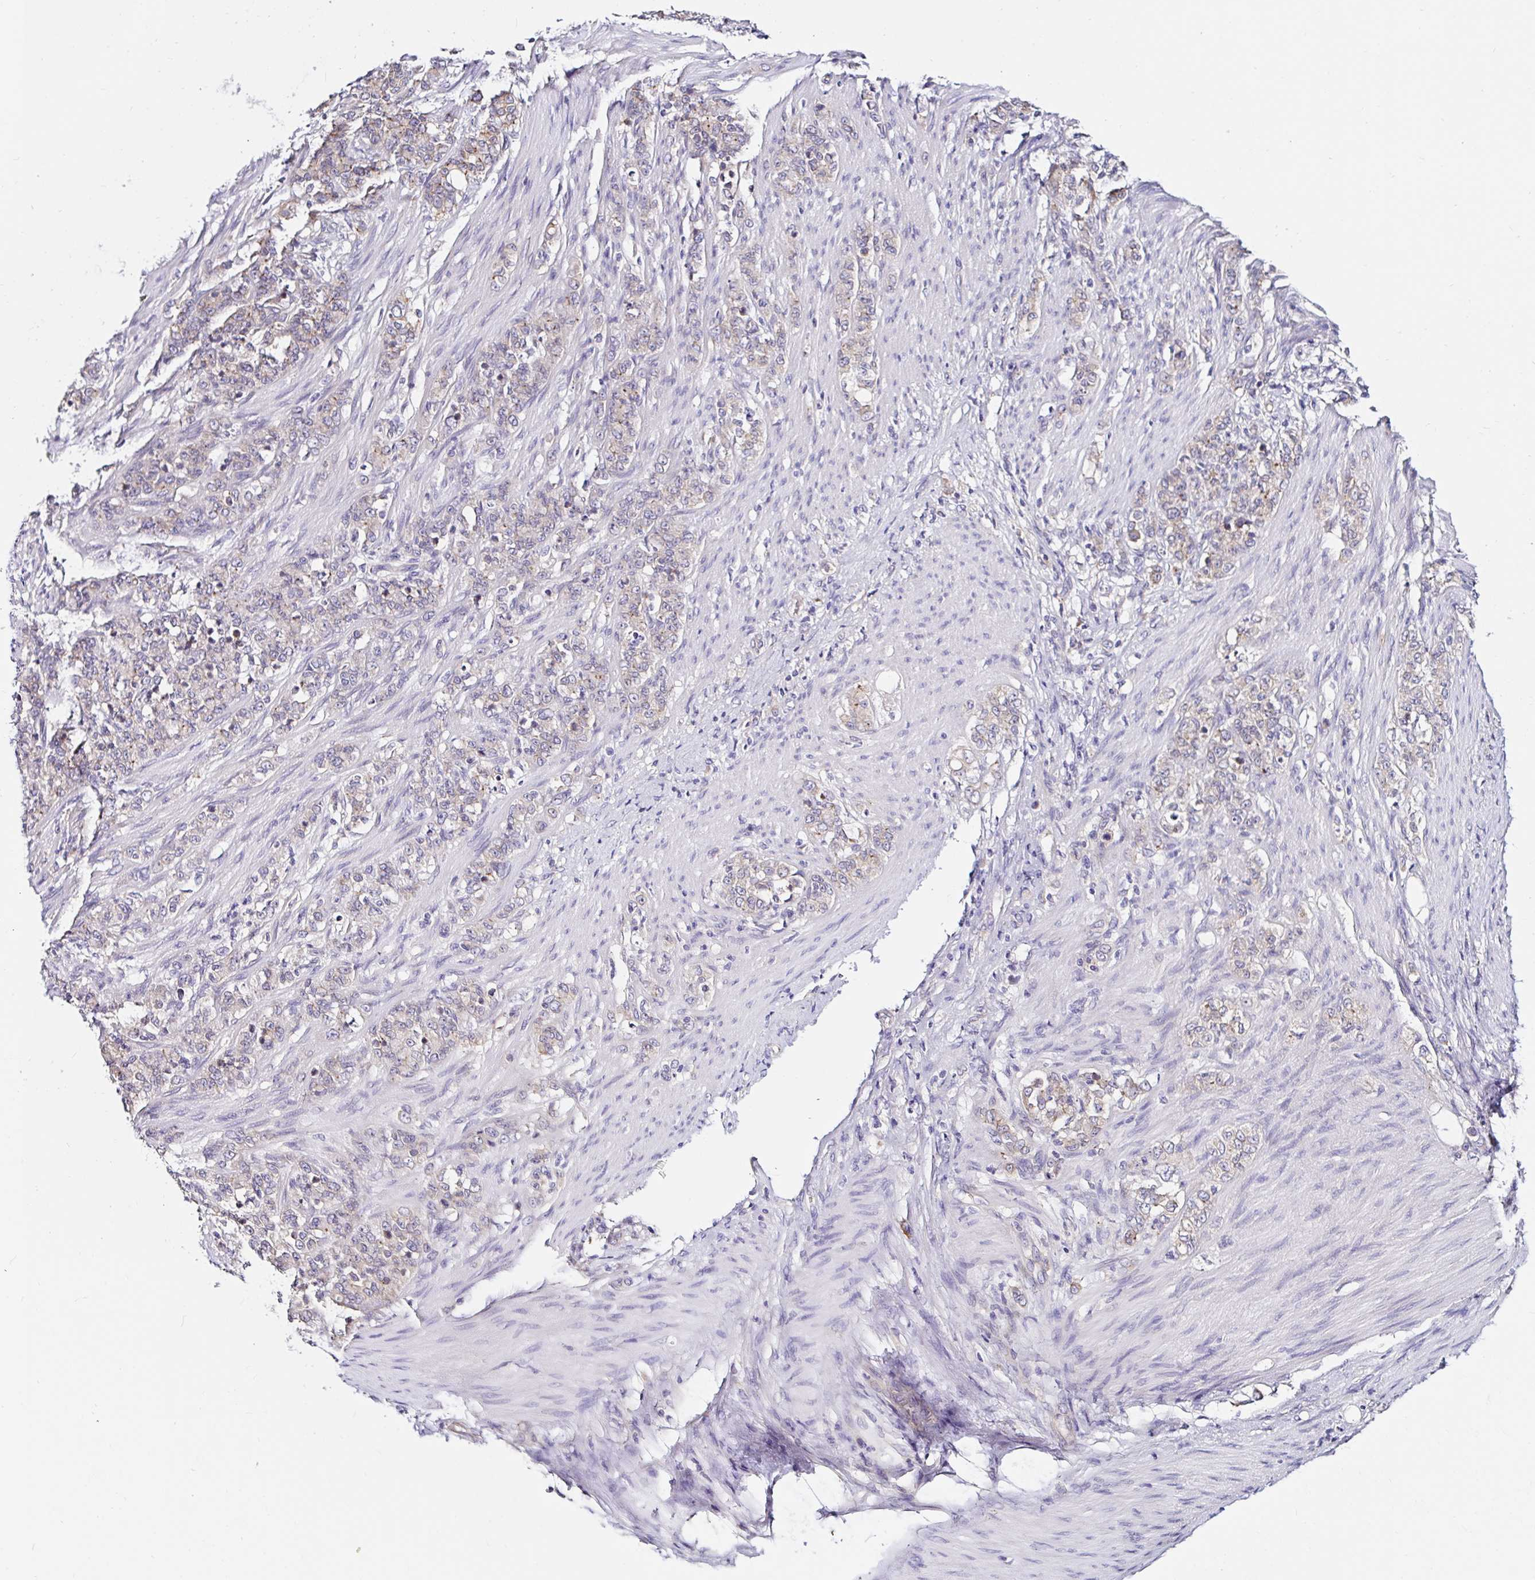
{"staining": {"intensity": "weak", "quantity": ">75%", "location": "cytoplasmic/membranous"}, "tissue": "stomach cancer", "cell_type": "Tumor cells", "image_type": "cancer", "snomed": [{"axis": "morphology", "description": "Adenocarcinoma, NOS"}, {"axis": "topography", "description": "Stomach"}], "caption": "This image exhibits immunohistochemistry staining of stomach cancer (adenocarcinoma), with low weak cytoplasmic/membranous staining in about >75% of tumor cells.", "gene": "VSIG2", "patient": {"sex": "female", "age": 79}}